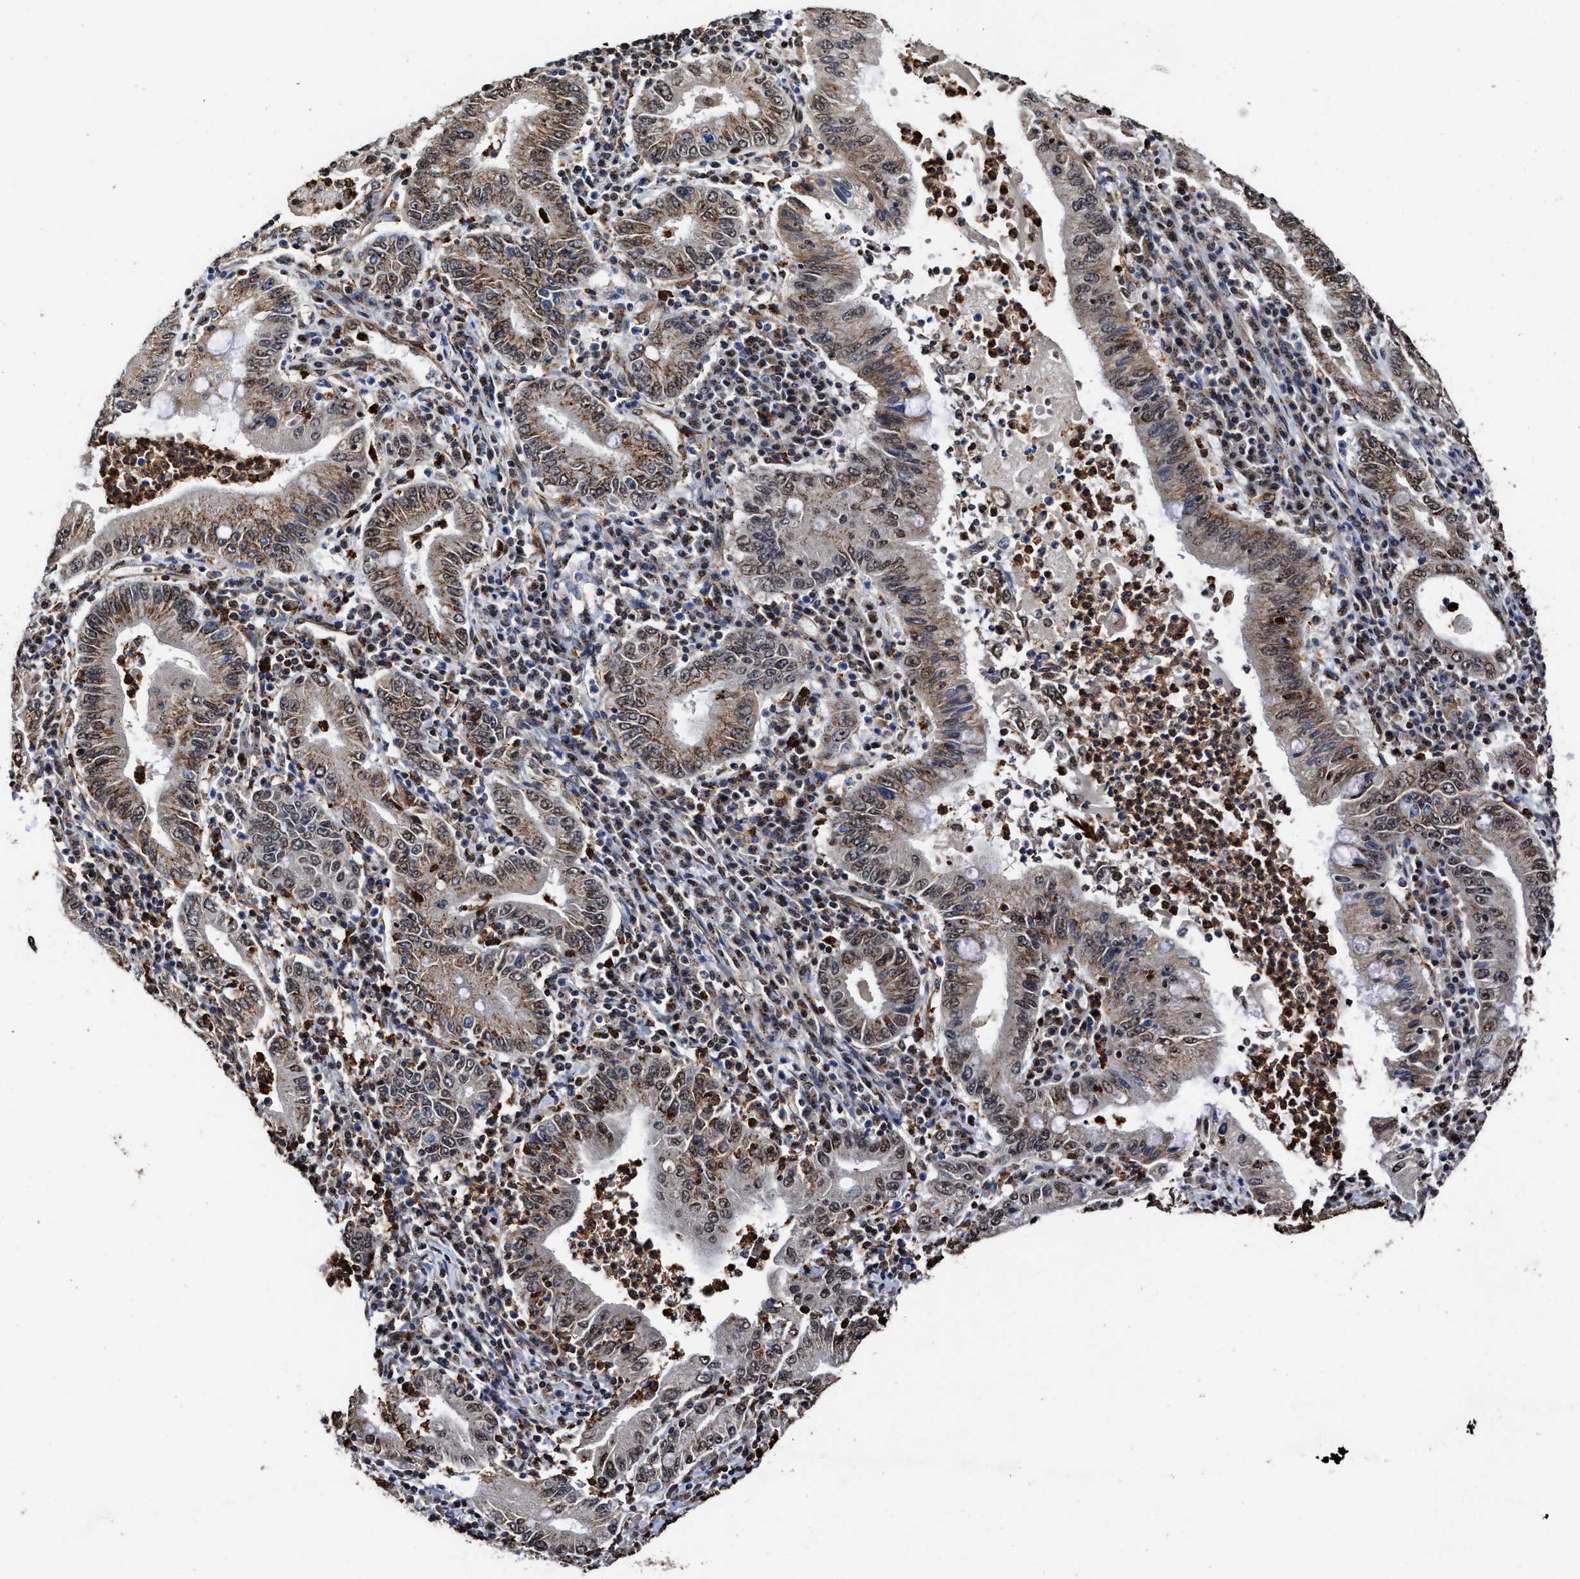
{"staining": {"intensity": "moderate", "quantity": ">75%", "location": "cytoplasmic/membranous,nuclear"}, "tissue": "stomach cancer", "cell_type": "Tumor cells", "image_type": "cancer", "snomed": [{"axis": "morphology", "description": "Normal tissue, NOS"}, {"axis": "morphology", "description": "Adenocarcinoma, NOS"}, {"axis": "topography", "description": "Esophagus"}, {"axis": "topography", "description": "Stomach, upper"}, {"axis": "topography", "description": "Peripheral nerve tissue"}], "caption": "Stomach adenocarcinoma stained for a protein (brown) displays moderate cytoplasmic/membranous and nuclear positive staining in about >75% of tumor cells.", "gene": "SEPTIN2", "patient": {"sex": "male", "age": 62}}